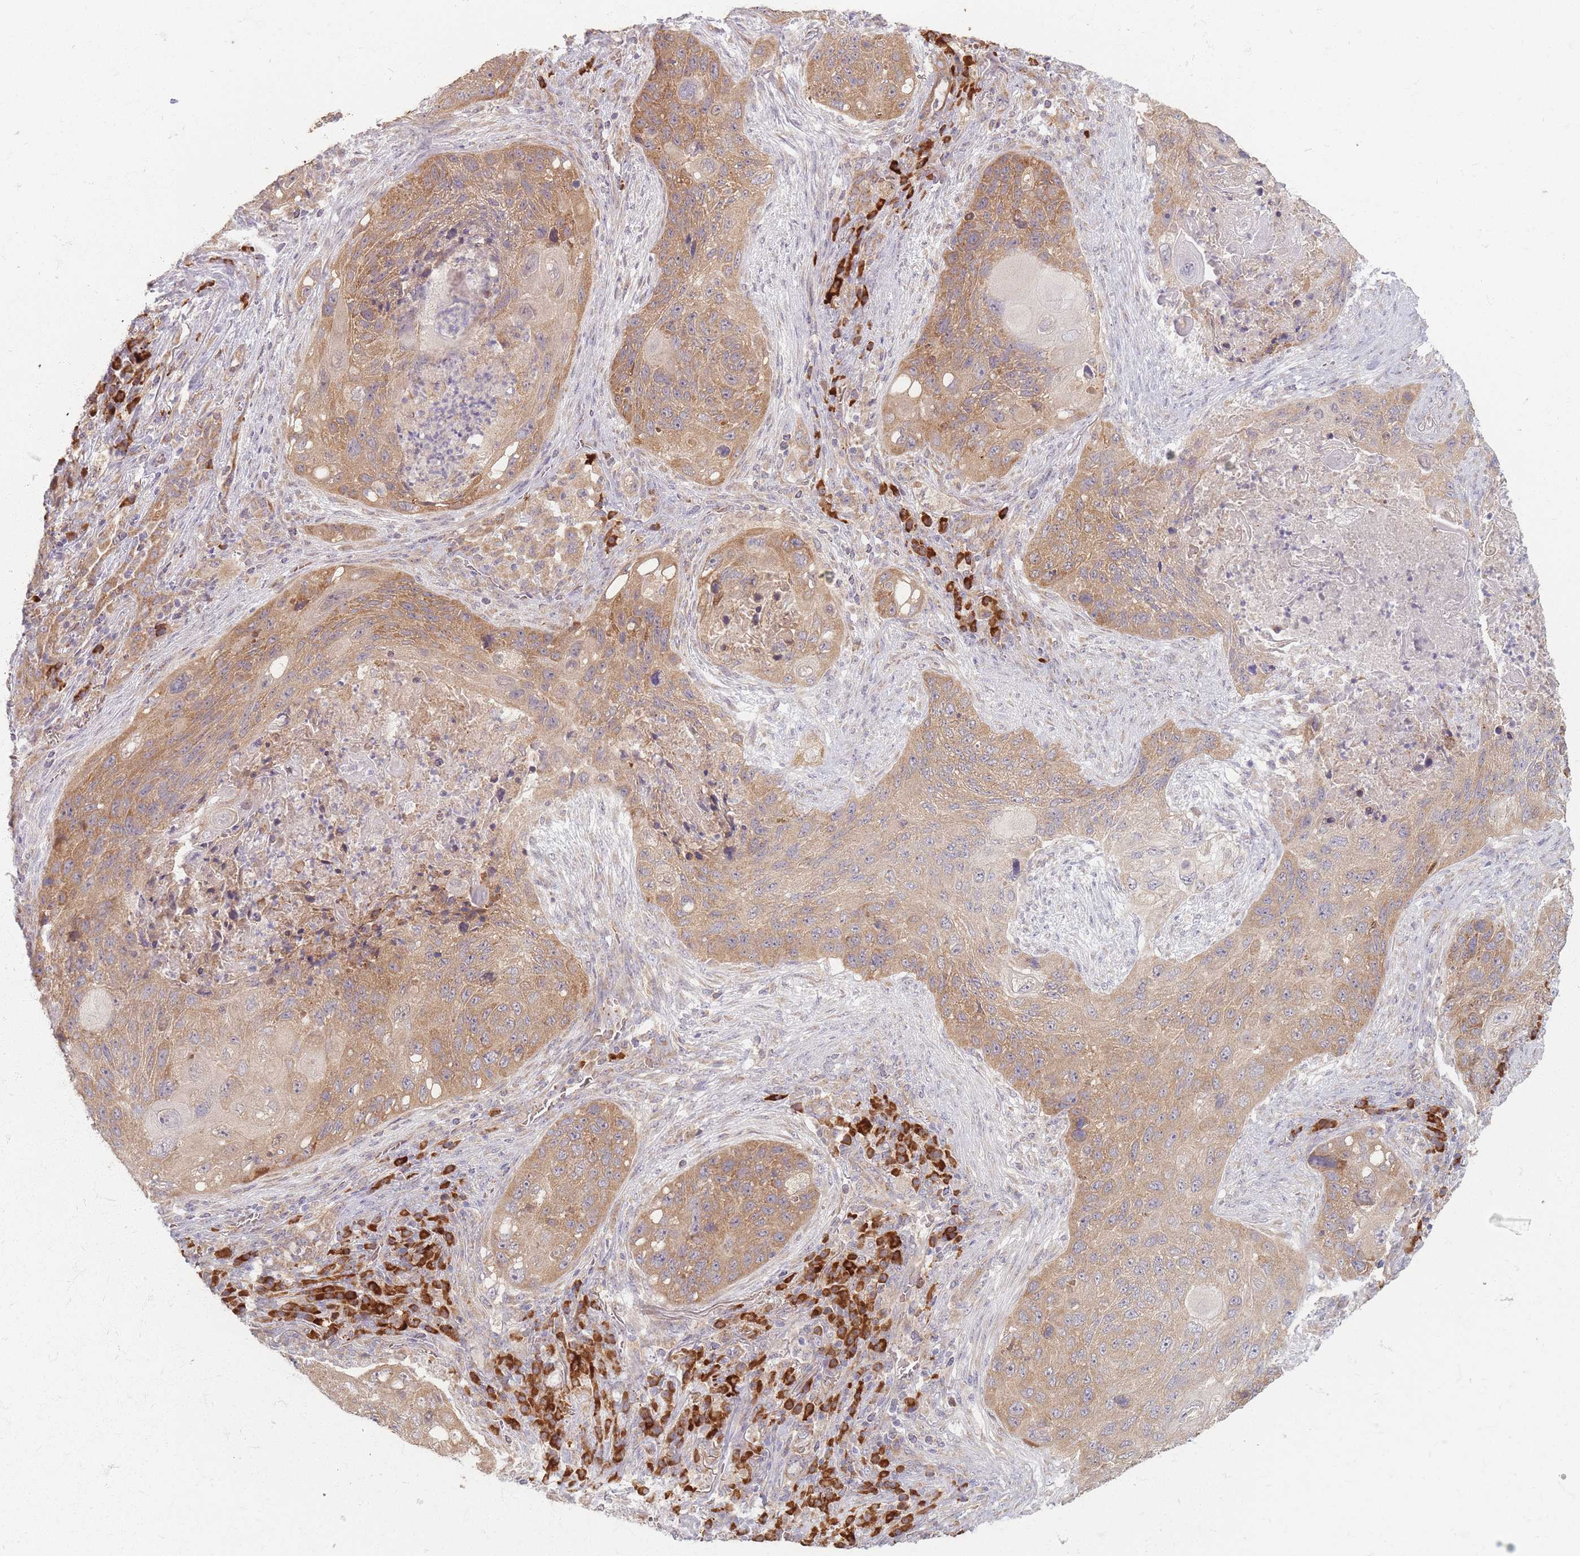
{"staining": {"intensity": "moderate", "quantity": ">75%", "location": "cytoplasmic/membranous"}, "tissue": "lung cancer", "cell_type": "Tumor cells", "image_type": "cancer", "snomed": [{"axis": "morphology", "description": "Squamous cell carcinoma, NOS"}, {"axis": "topography", "description": "Lung"}], "caption": "A brown stain shows moderate cytoplasmic/membranous expression of a protein in human lung cancer tumor cells. The staining was performed using DAB (3,3'-diaminobenzidine) to visualize the protein expression in brown, while the nuclei were stained in blue with hematoxylin (Magnification: 20x).", "gene": "SMIM14", "patient": {"sex": "female", "age": 63}}